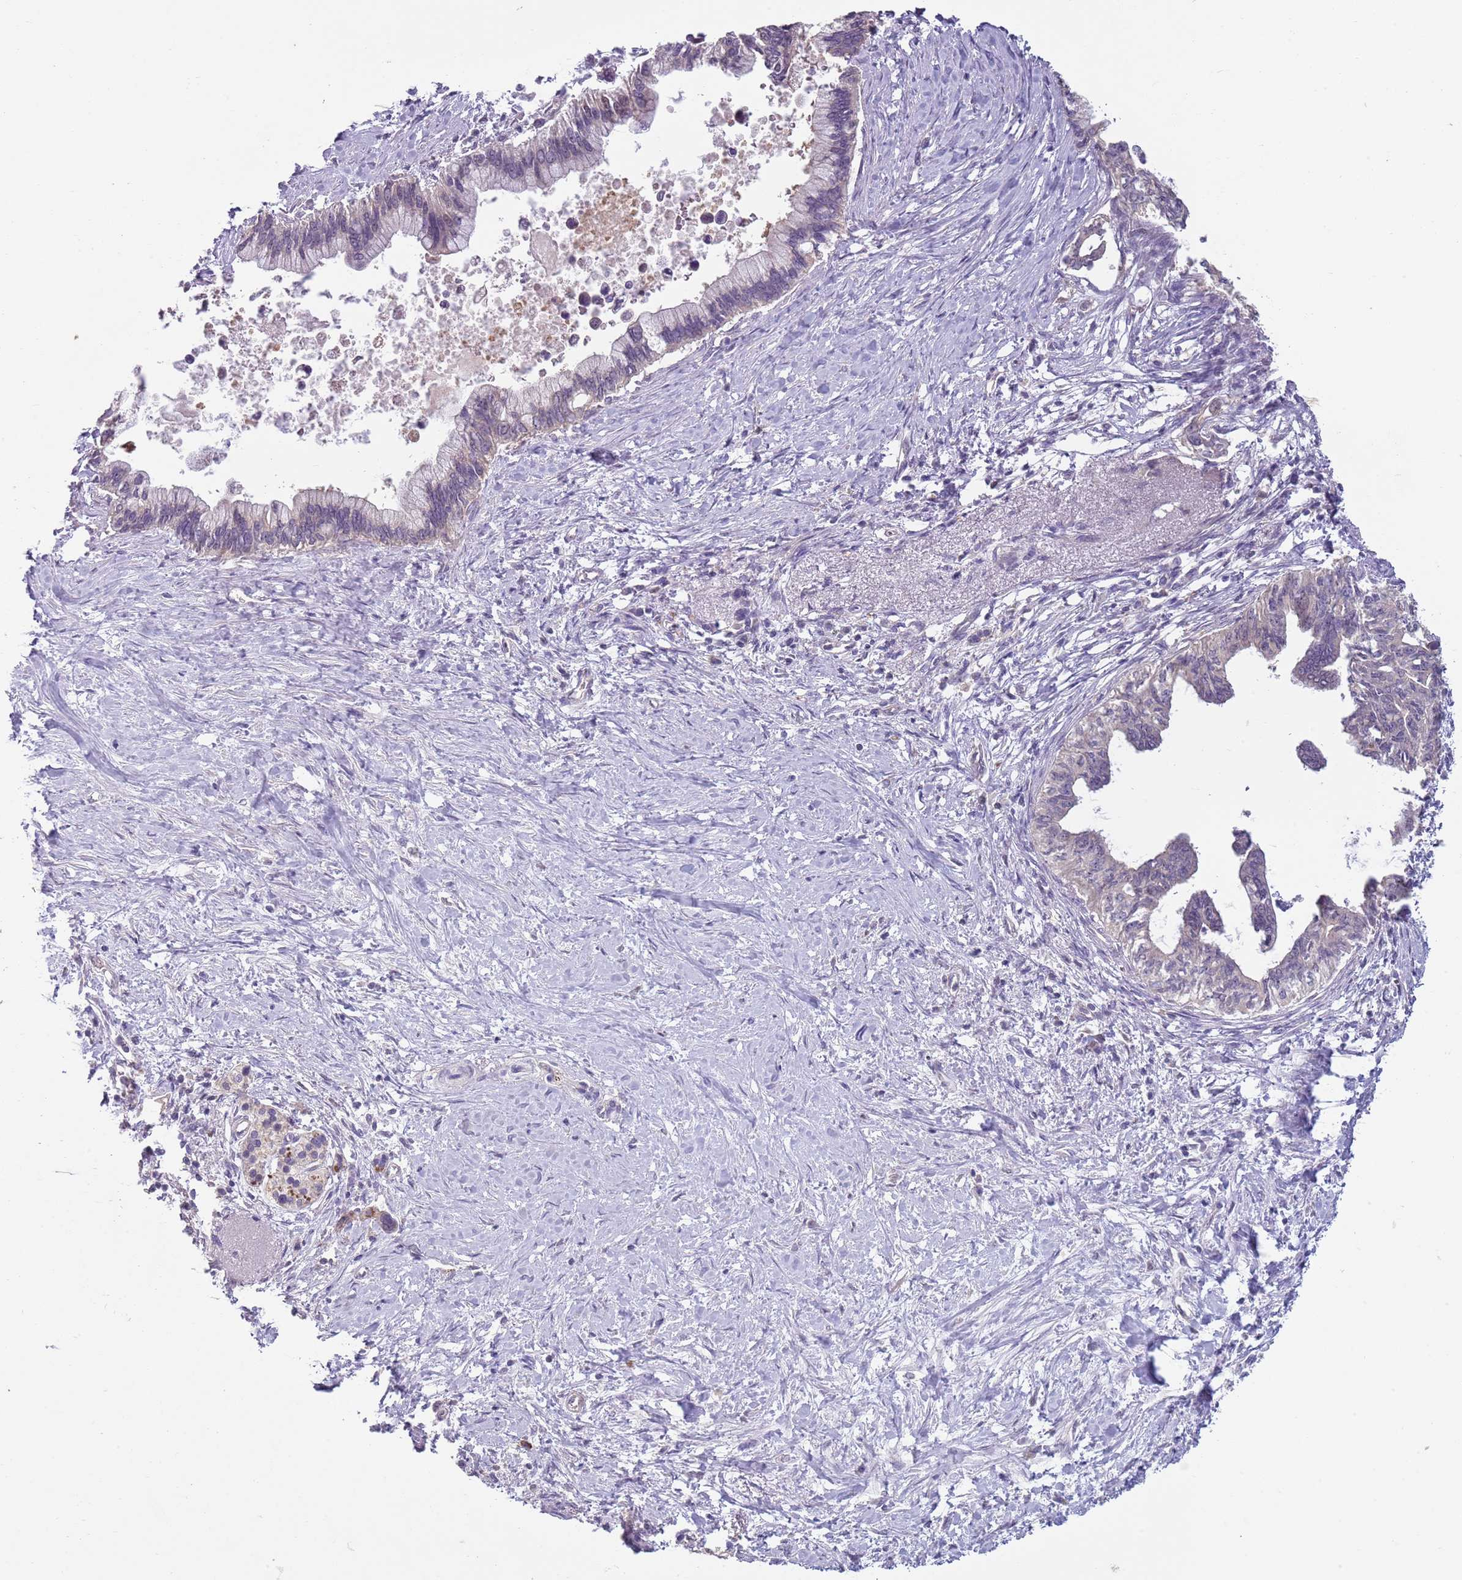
{"staining": {"intensity": "negative", "quantity": "none", "location": "none"}, "tissue": "pancreatic cancer", "cell_type": "Tumor cells", "image_type": "cancer", "snomed": [{"axis": "morphology", "description": "Adenocarcinoma, NOS"}, {"axis": "topography", "description": "Pancreas"}], "caption": "High magnification brightfield microscopy of pancreatic cancer (adenocarcinoma) stained with DAB (brown) and counterstained with hematoxylin (blue): tumor cells show no significant staining.", "gene": "TEKT4", "patient": {"sex": "female", "age": 83}}